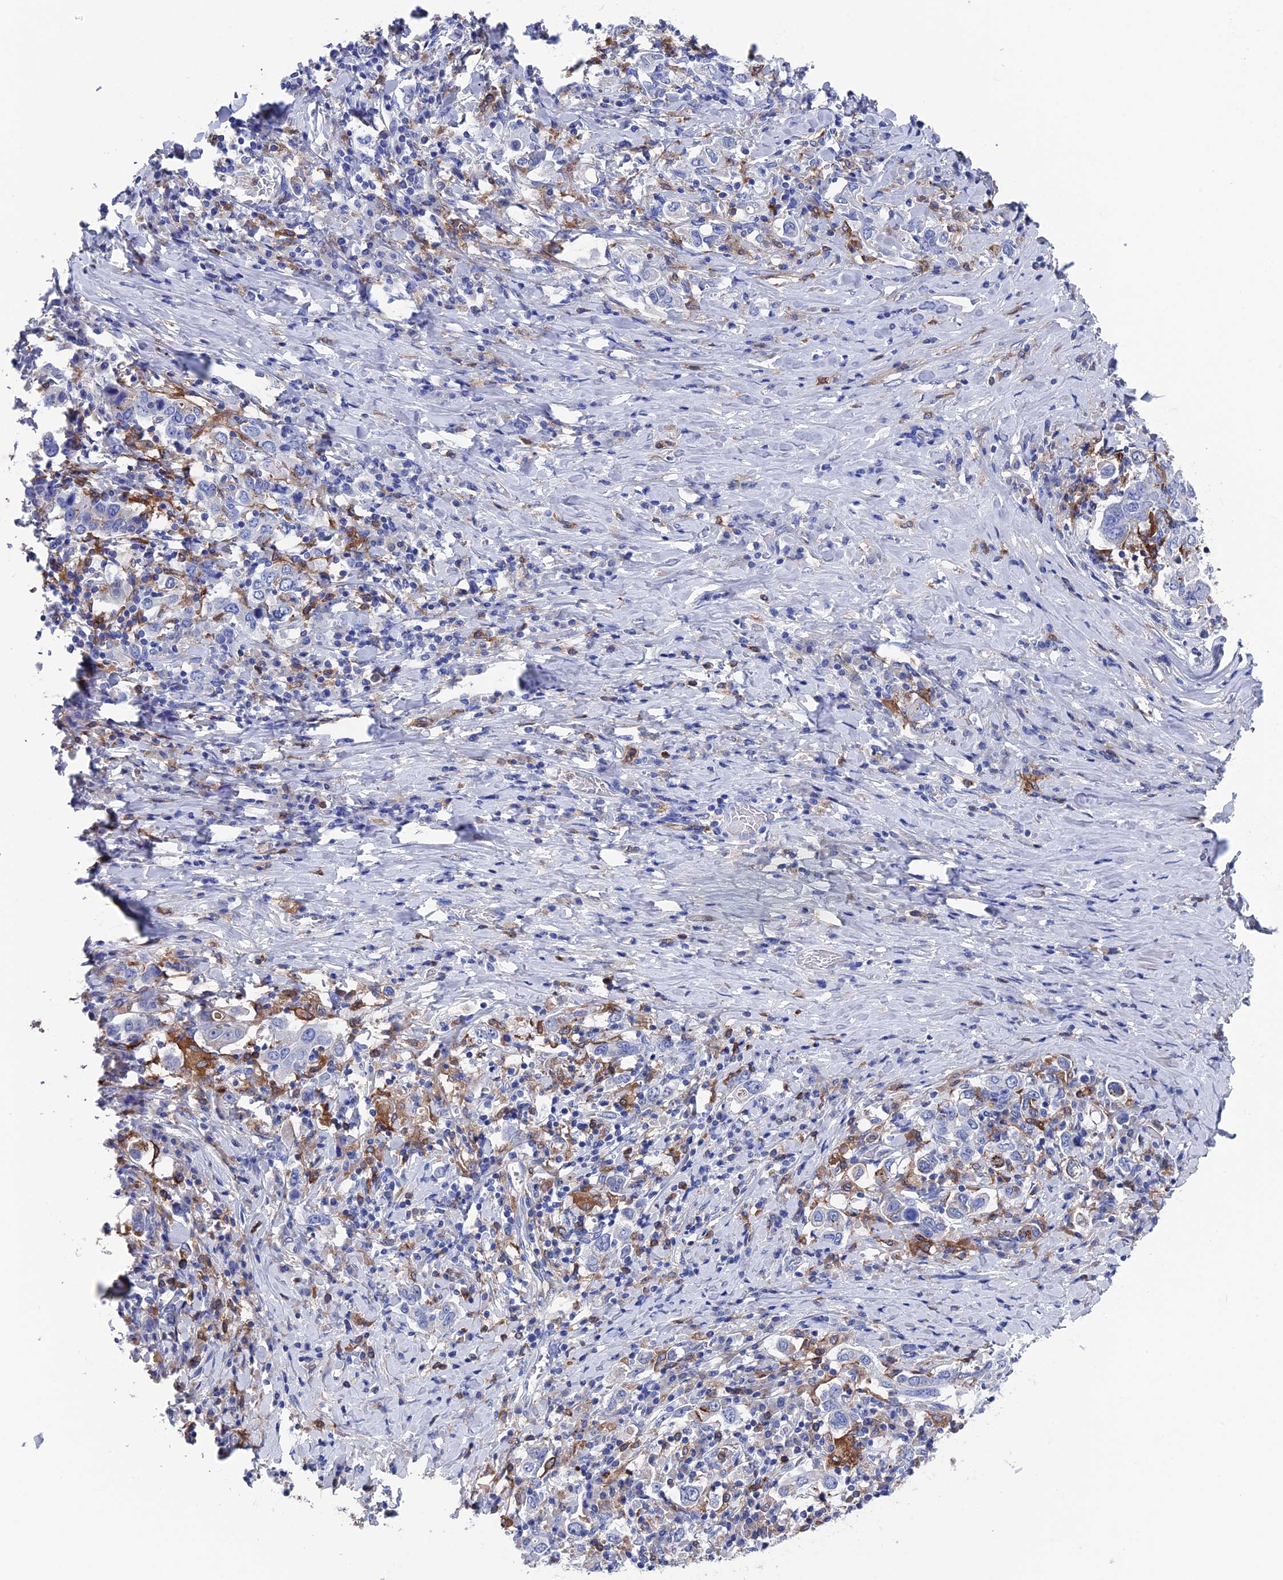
{"staining": {"intensity": "negative", "quantity": "none", "location": "none"}, "tissue": "stomach cancer", "cell_type": "Tumor cells", "image_type": "cancer", "snomed": [{"axis": "morphology", "description": "Adenocarcinoma, NOS"}, {"axis": "topography", "description": "Stomach, upper"}, {"axis": "topography", "description": "Stomach"}], "caption": "Adenocarcinoma (stomach) was stained to show a protein in brown. There is no significant staining in tumor cells.", "gene": "TYROBP", "patient": {"sex": "male", "age": 62}}